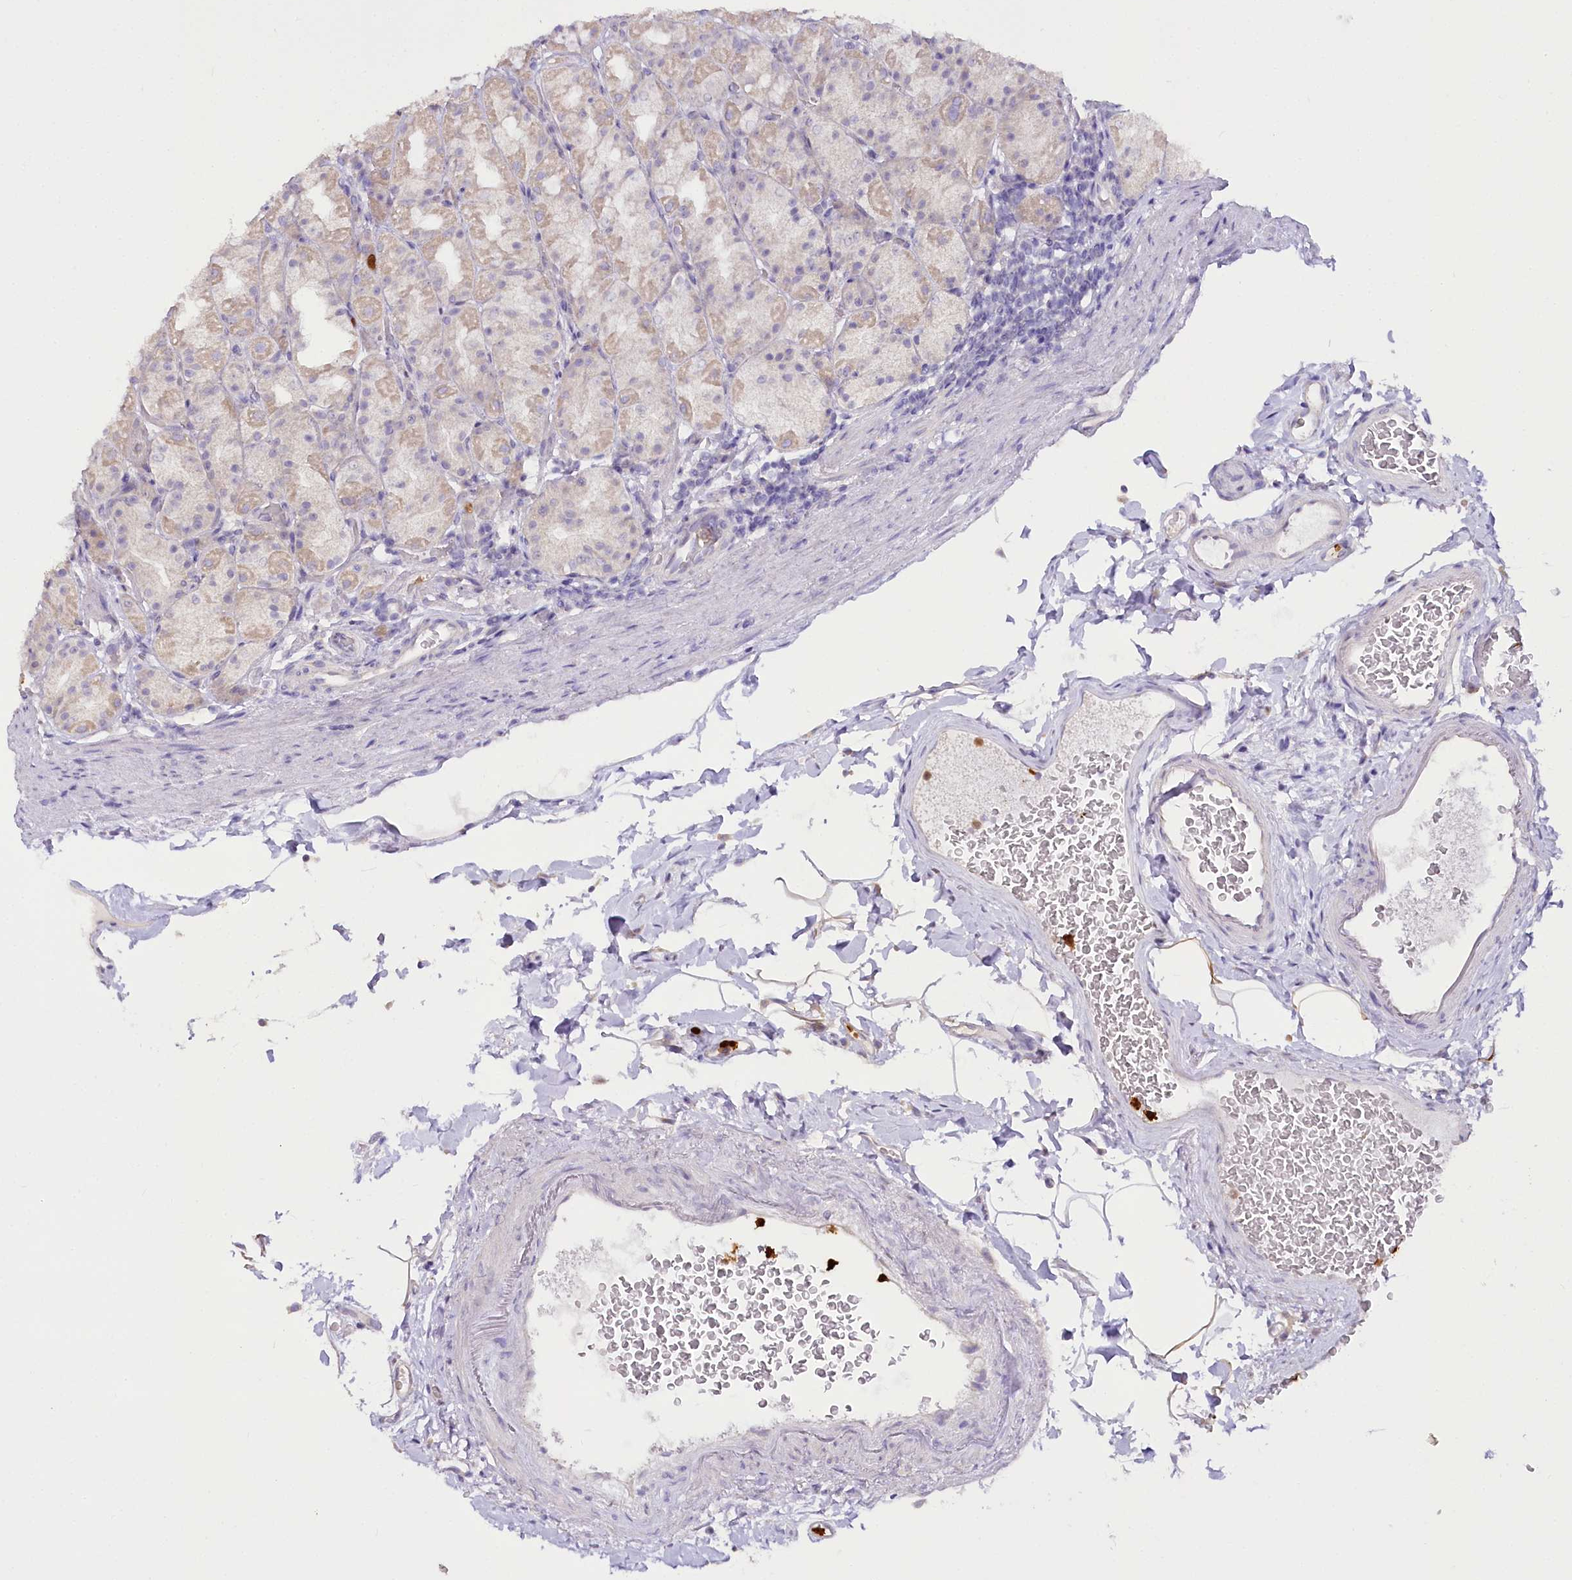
{"staining": {"intensity": "negative", "quantity": "none", "location": "none"}, "tissue": "stomach", "cell_type": "Glandular cells", "image_type": "normal", "snomed": [{"axis": "morphology", "description": "Normal tissue, NOS"}, {"axis": "topography", "description": "Stomach, upper"}], "caption": "Immunohistochemistry (IHC) photomicrograph of normal stomach: stomach stained with DAB (3,3'-diaminobenzidine) reveals no significant protein staining in glandular cells. (Brightfield microscopy of DAB (3,3'-diaminobenzidine) immunohistochemistry at high magnification).", "gene": "DPYD", "patient": {"sex": "male", "age": 68}}